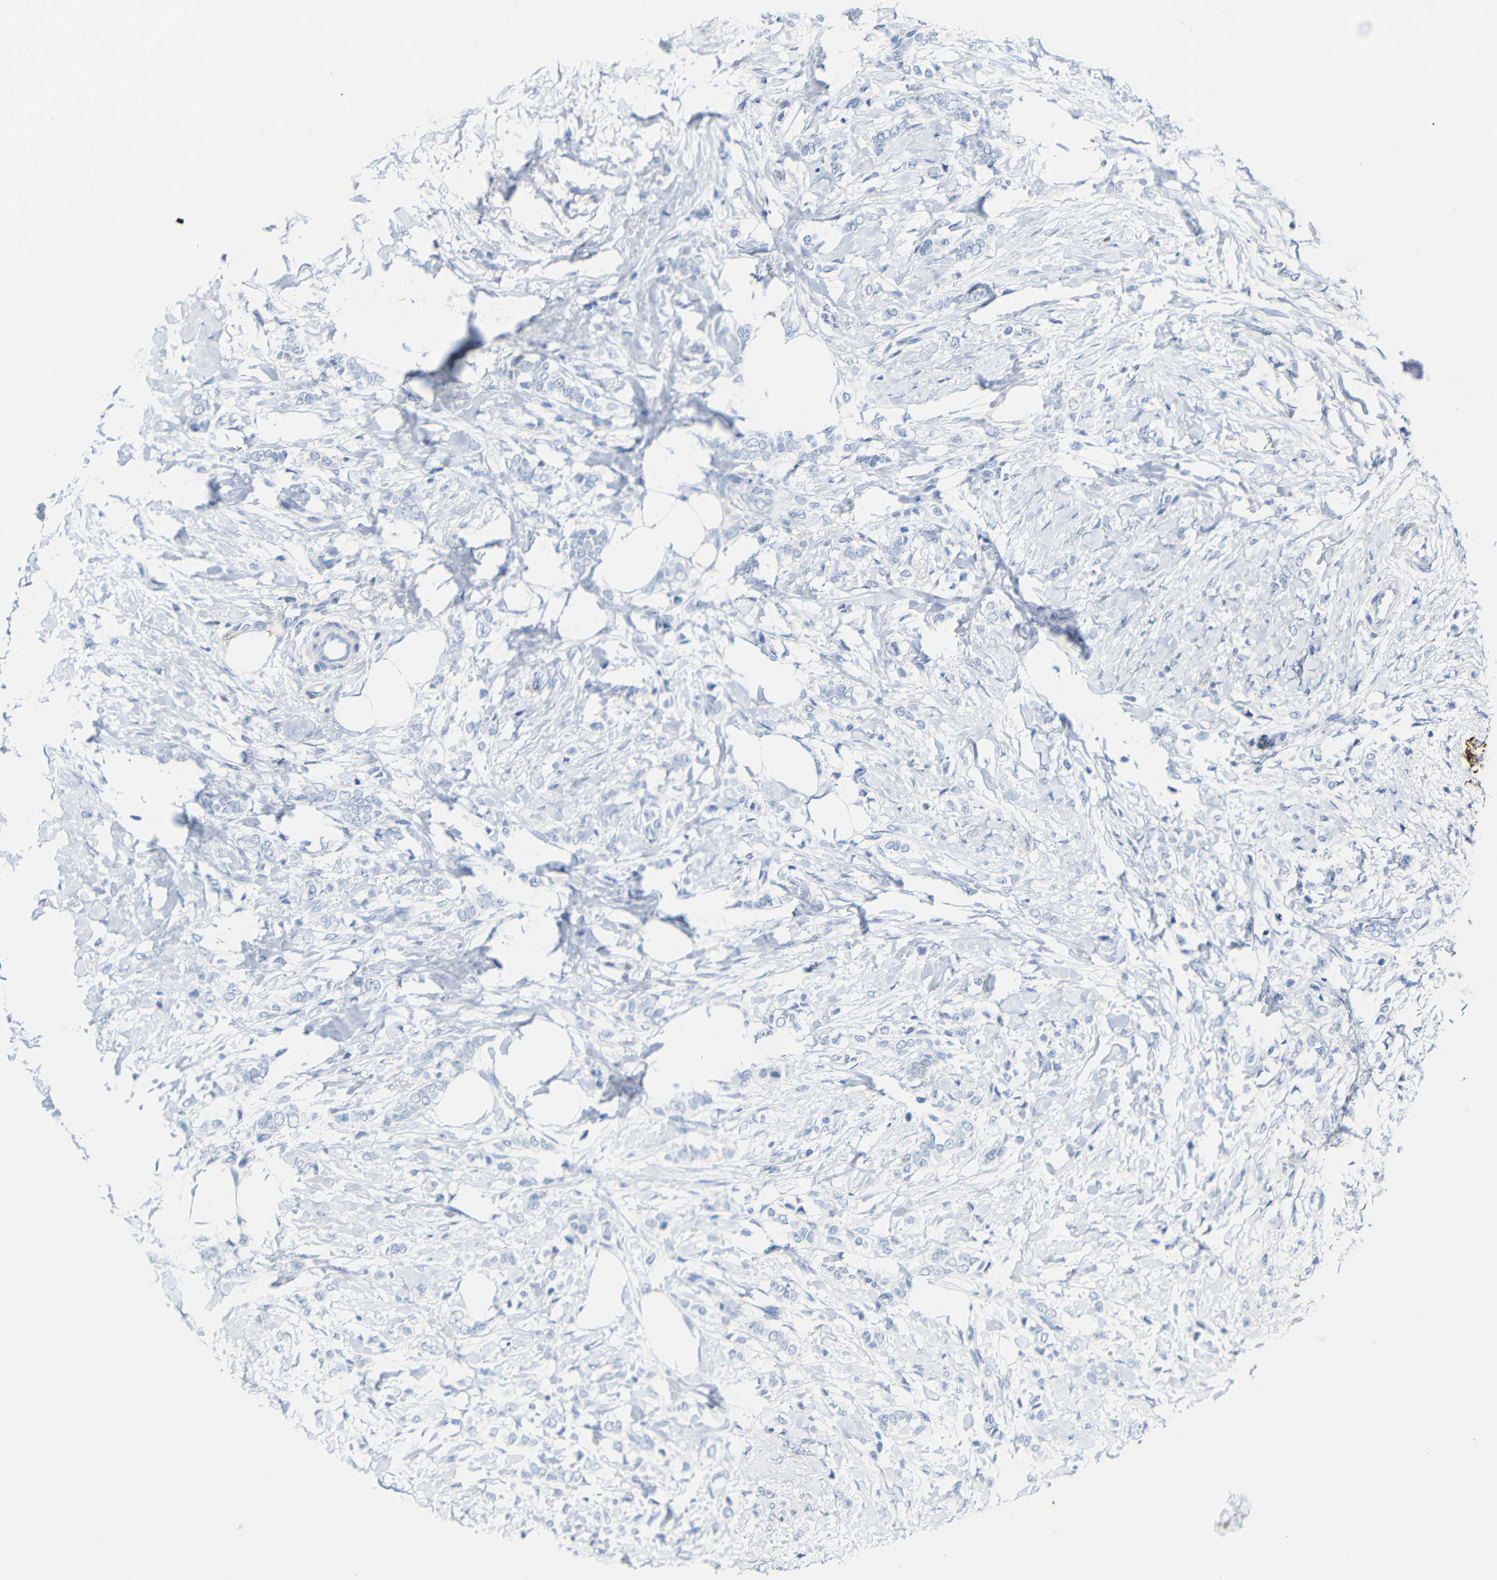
{"staining": {"intensity": "negative", "quantity": "none", "location": "none"}, "tissue": "breast cancer", "cell_type": "Tumor cells", "image_type": "cancer", "snomed": [{"axis": "morphology", "description": "Lobular carcinoma, in situ"}, {"axis": "morphology", "description": "Lobular carcinoma"}, {"axis": "topography", "description": "Breast"}], "caption": "DAB immunohistochemical staining of human breast cancer (lobular carcinoma) shows no significant staining in tumor cells.", "gene": "MT1A", "patient": {"sex": "female", "age": 41}}